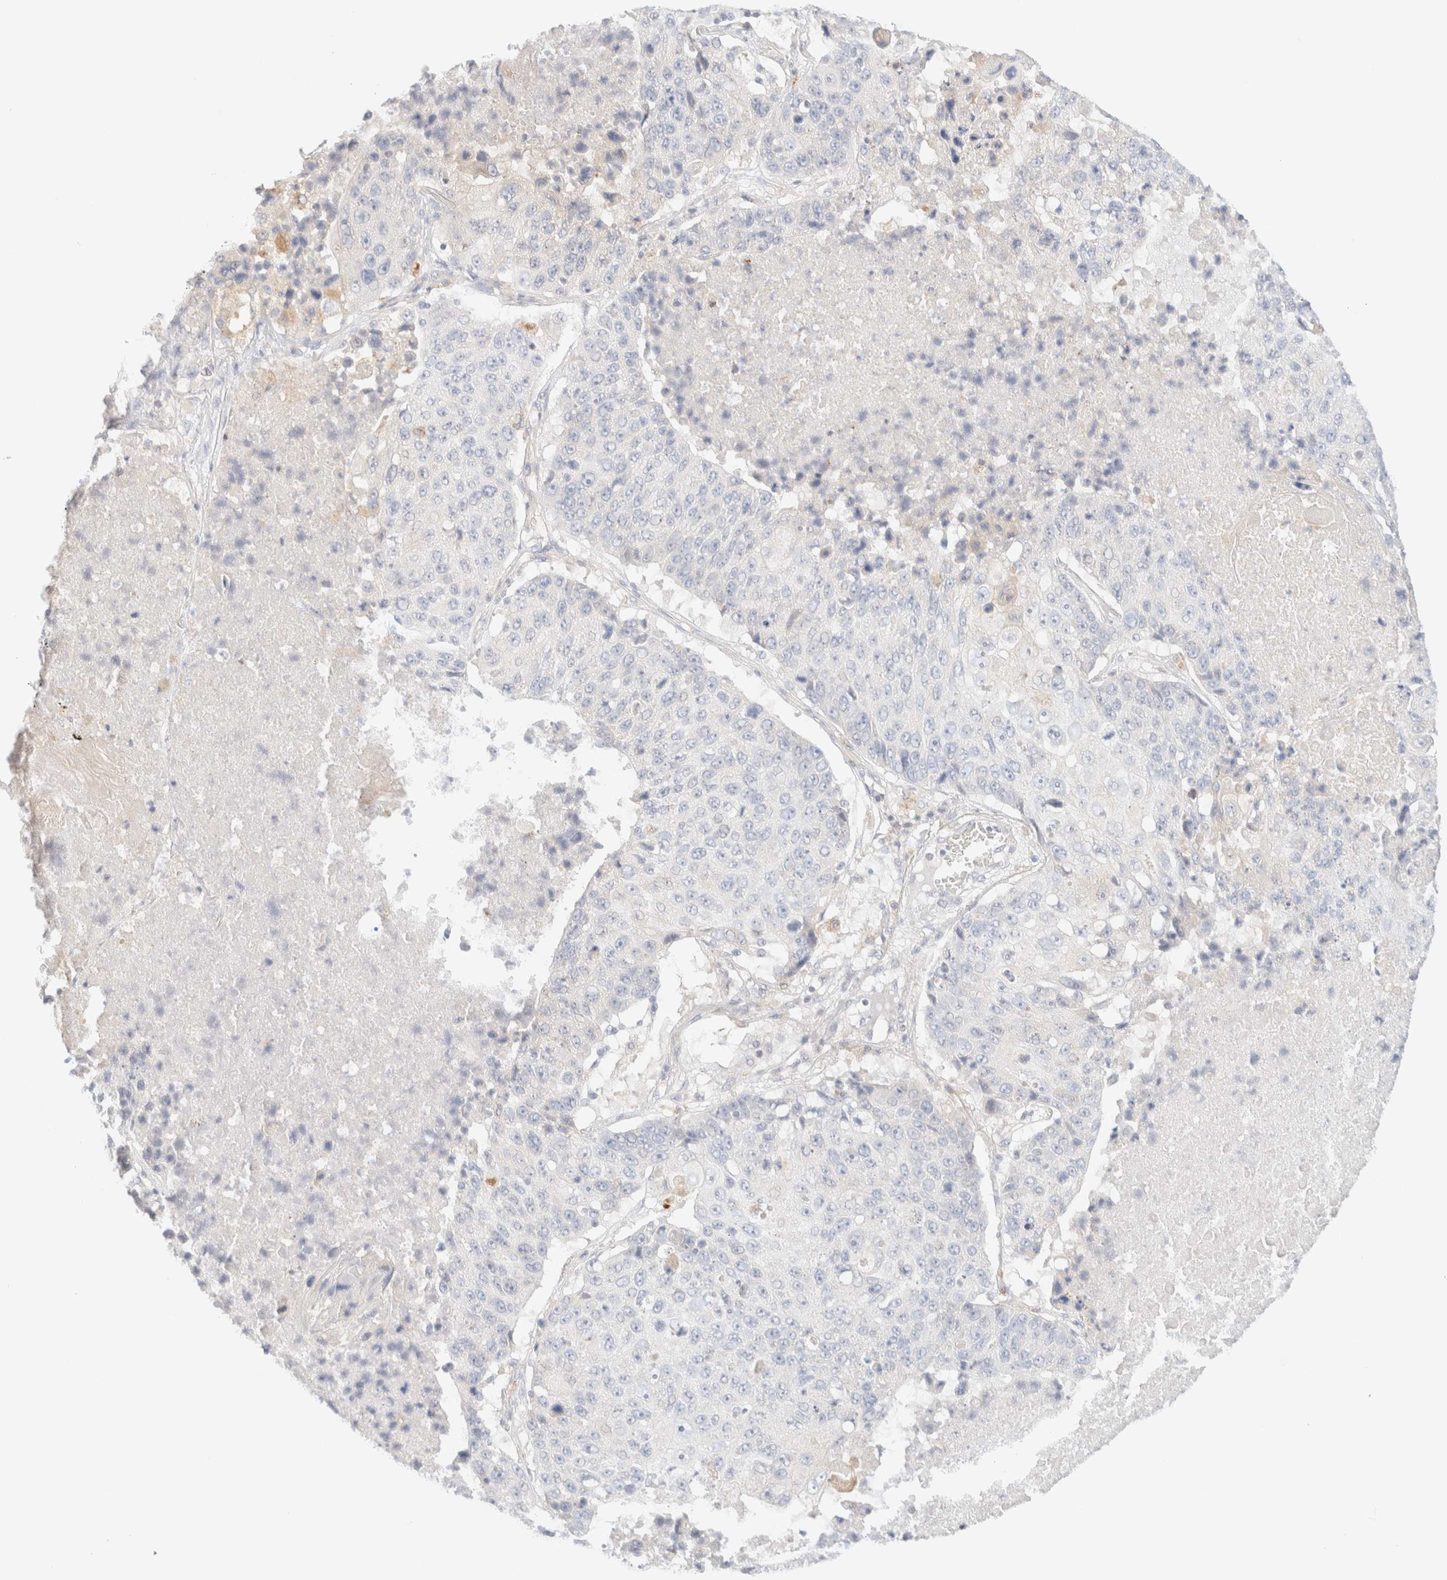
{"staining": {"intensity": "negative", "quantity": "none", "location": "none"}, "tissue": "lung cancer", "cell_type": "Tumor cells", "image_type": "cancer", "snomed": [{"axis": "morphology", "description": "Squamous cell carcinoma, NOS"}, {"axis": "topography", "description": "Lung"}], "caption": "The IHC photomicrograph has no significant positivity in tumor cells of lung cancer tissue.", "gene": "SARM1", "patient": {"sex": "male", "age": 61}}